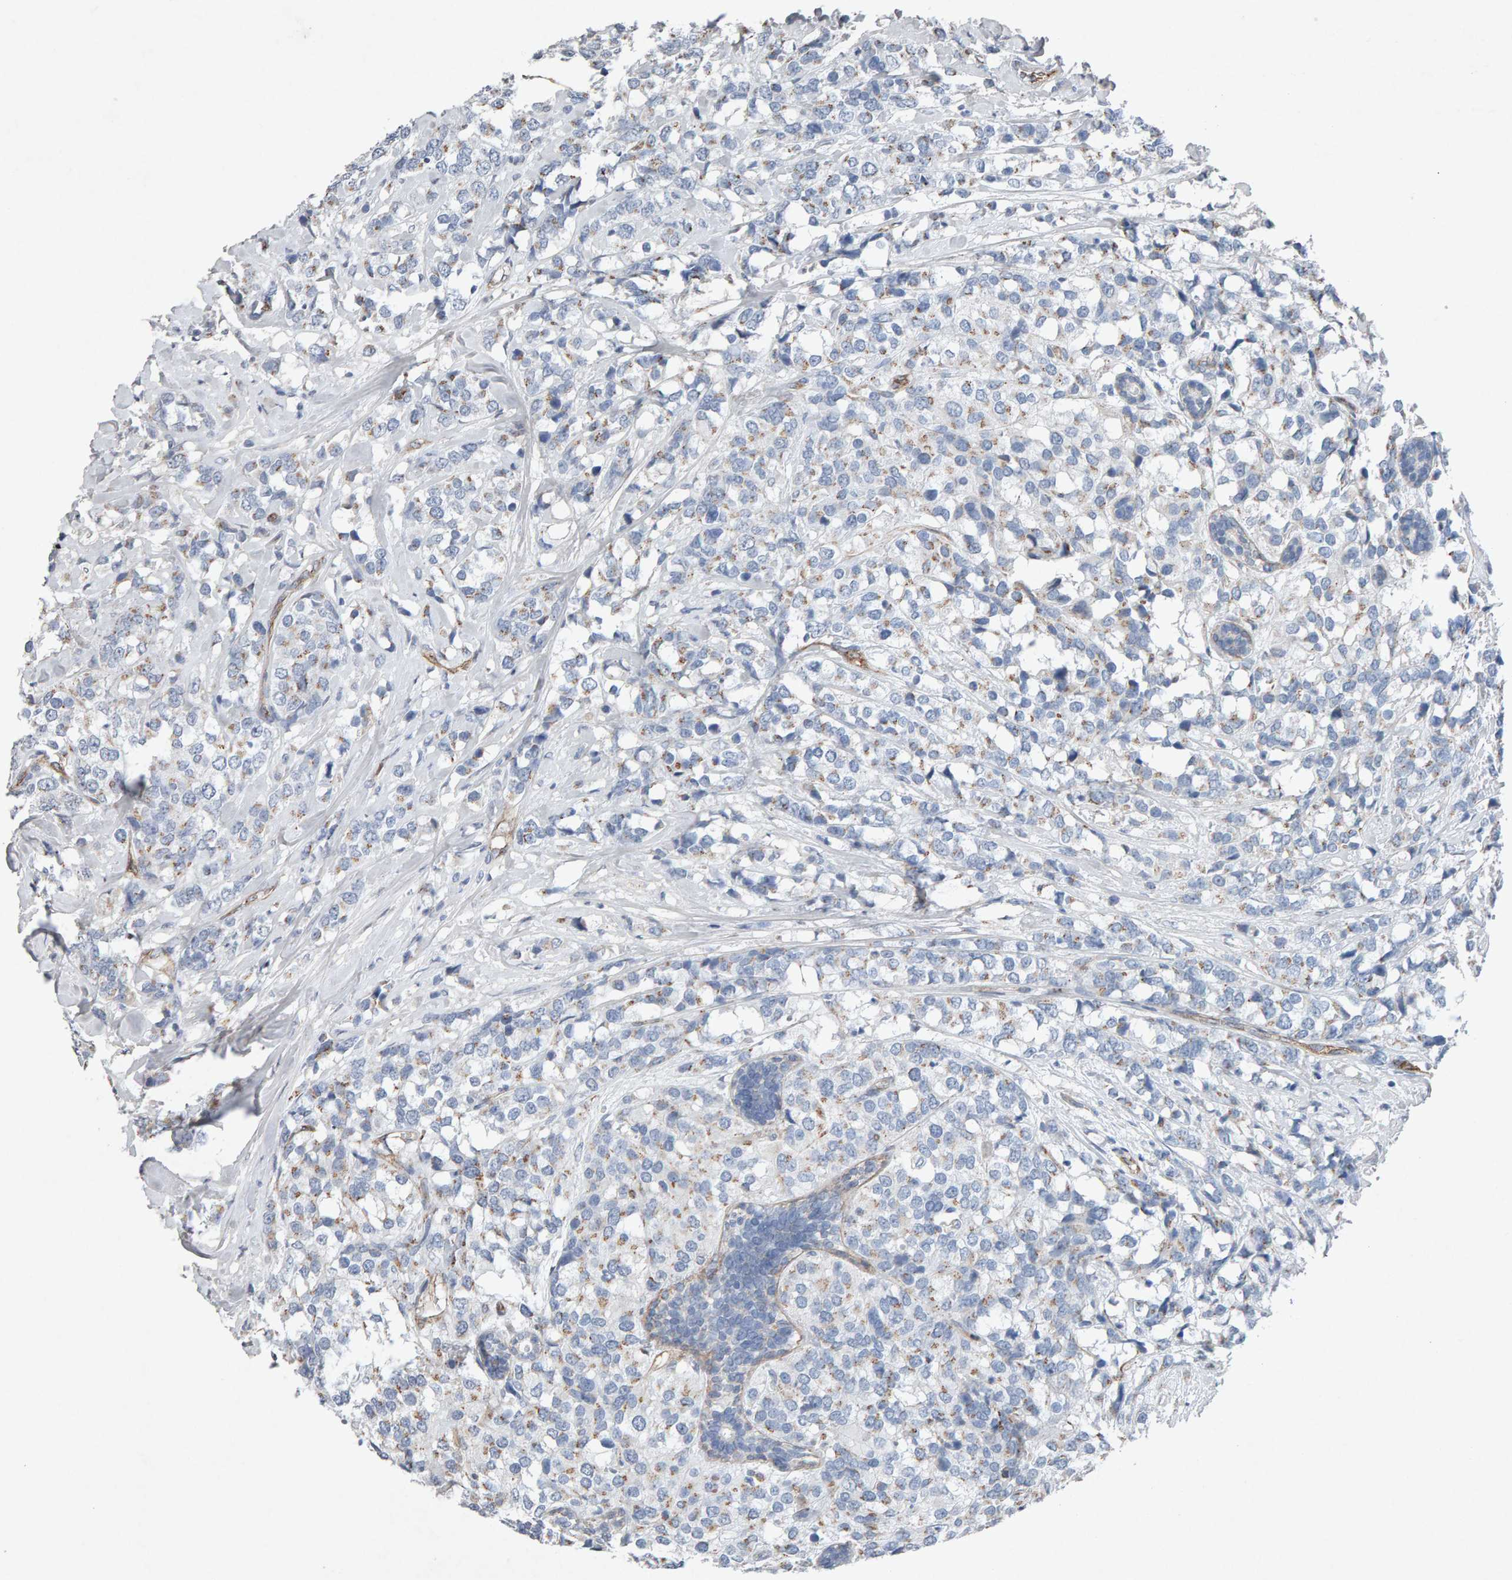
{"staining": {"intensity": "weak", "quantity": "25%-75%", "location": "cytoplasmic/membranous"}, "tissue": "breast cancer", "cell_type": "Tumor cells", "image_type": "cancer", "snomed": [{"axis": "morphology", "description": "Lobular carcinoma"}, {"axis": "topography", "description": "Breast"}], "caption": "High-magnification brightfield microscopy of breast cancer stained with DAB (3,3'-diaminobenzidine) (brown) and counterstained with hematoxylin (blue). tumor cells exhibit weak cytoplasmic/membranous staining is appreciated in about25%-75% of cells.", "gene": "PTPRM", "patient": {"sex": "female", "age": 59}}